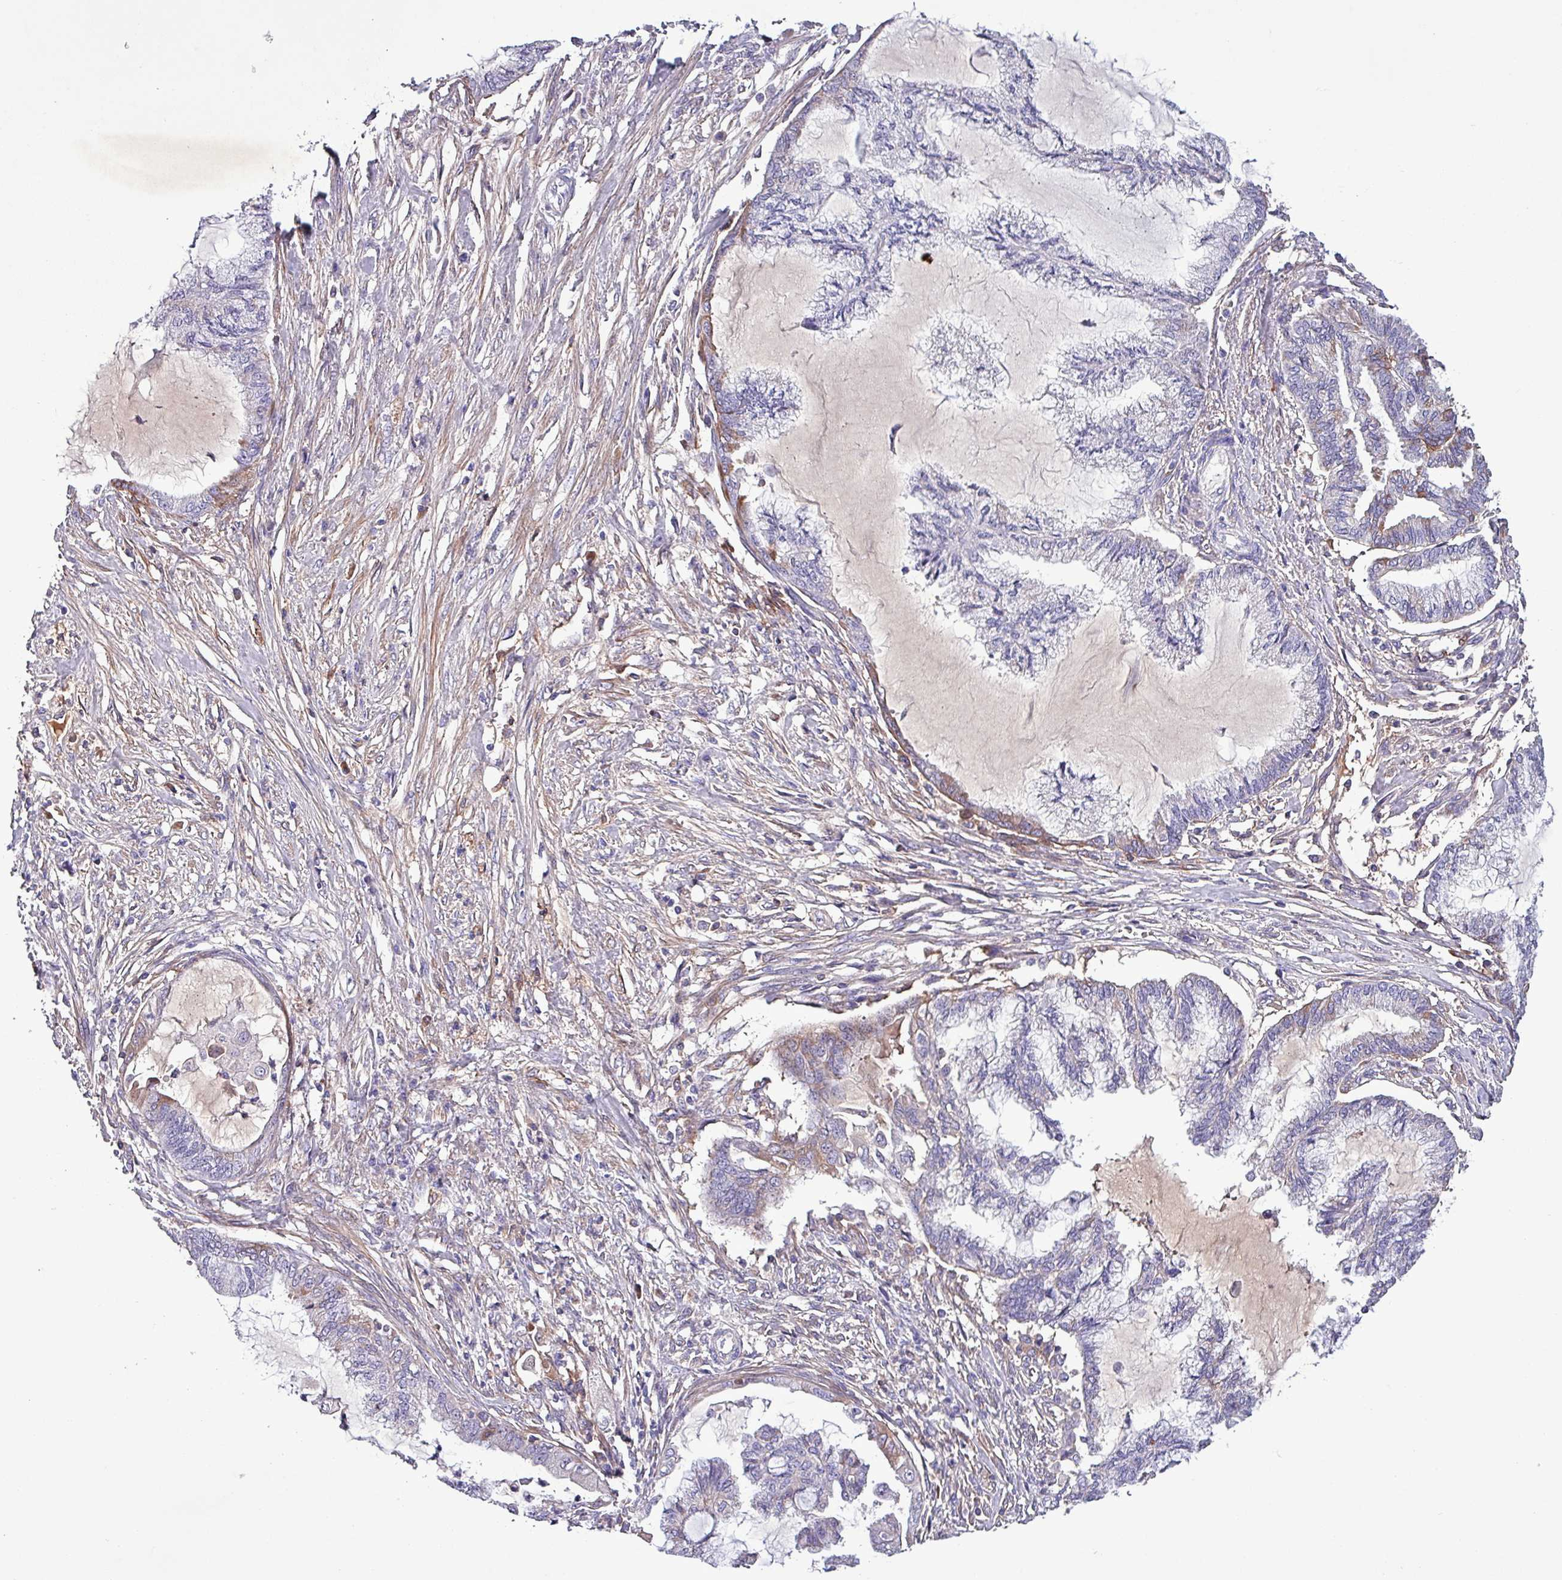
{"staining": {"intensity": "moderate", "quantity": "<25%", "location": "cytoplasmic/membranous"}, "tissue": "endometrial cancer", "cell_type": "Tumor cells", "image_type": "cancer", "snomed": [{"axis": "morphology", "description": "Adenocarcinoma, NOS"}, {"axis": "topography", "description": "Endometrium"}], "caption": "There is low levels of moderate cytoplasmic/membranous staining in tumor cells of endometrial adenocarcinoma, as demonstrated by immunohistochemical staining (brown color).", "gene": "HP", "patient": {"sex": "female", "age": 86}}